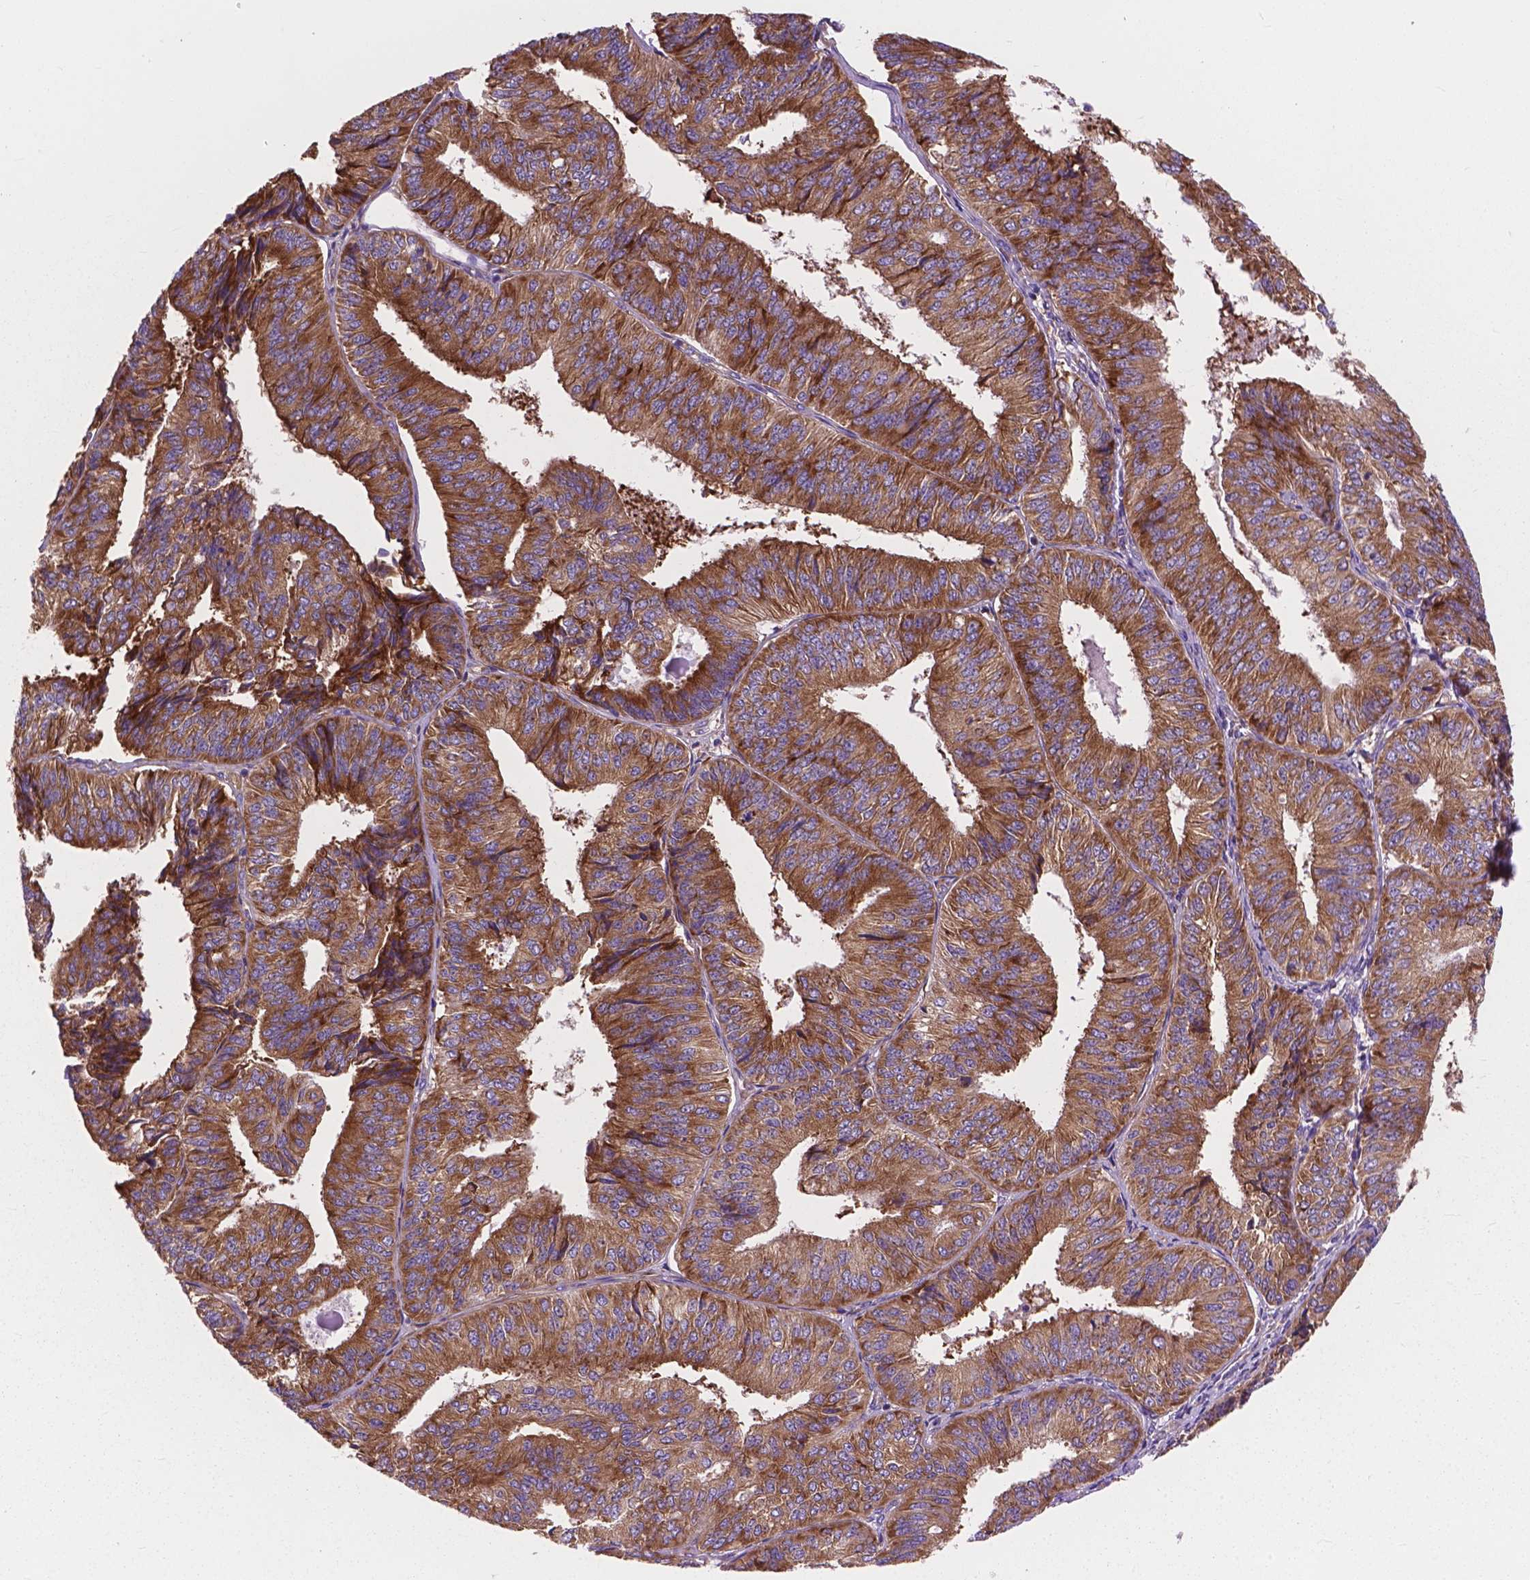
{"staining": {"intensity": "moderate", "quantity": ">75%", "location": "cytoplasmic/membranous"}, "tissue": "endometrial cancer", "cell_type": "Tumor cells", "image_type": "cancer", "snomed": [{"axis": "morphology", "description": "Adenocarcinoma, NOS"}, {"axis": "topography", "description": "Endometrium"}], "caption": "DAB (3,3'-diaminobenzidine) immunohistochemical staining of human endometrial adenocarcinoma shows moderate cytoplasmic/membranous protein positivity in approximately >75% of tumor cells.", "gene": "RPL37A", "patient": {"sex": "female", "age": 58}}